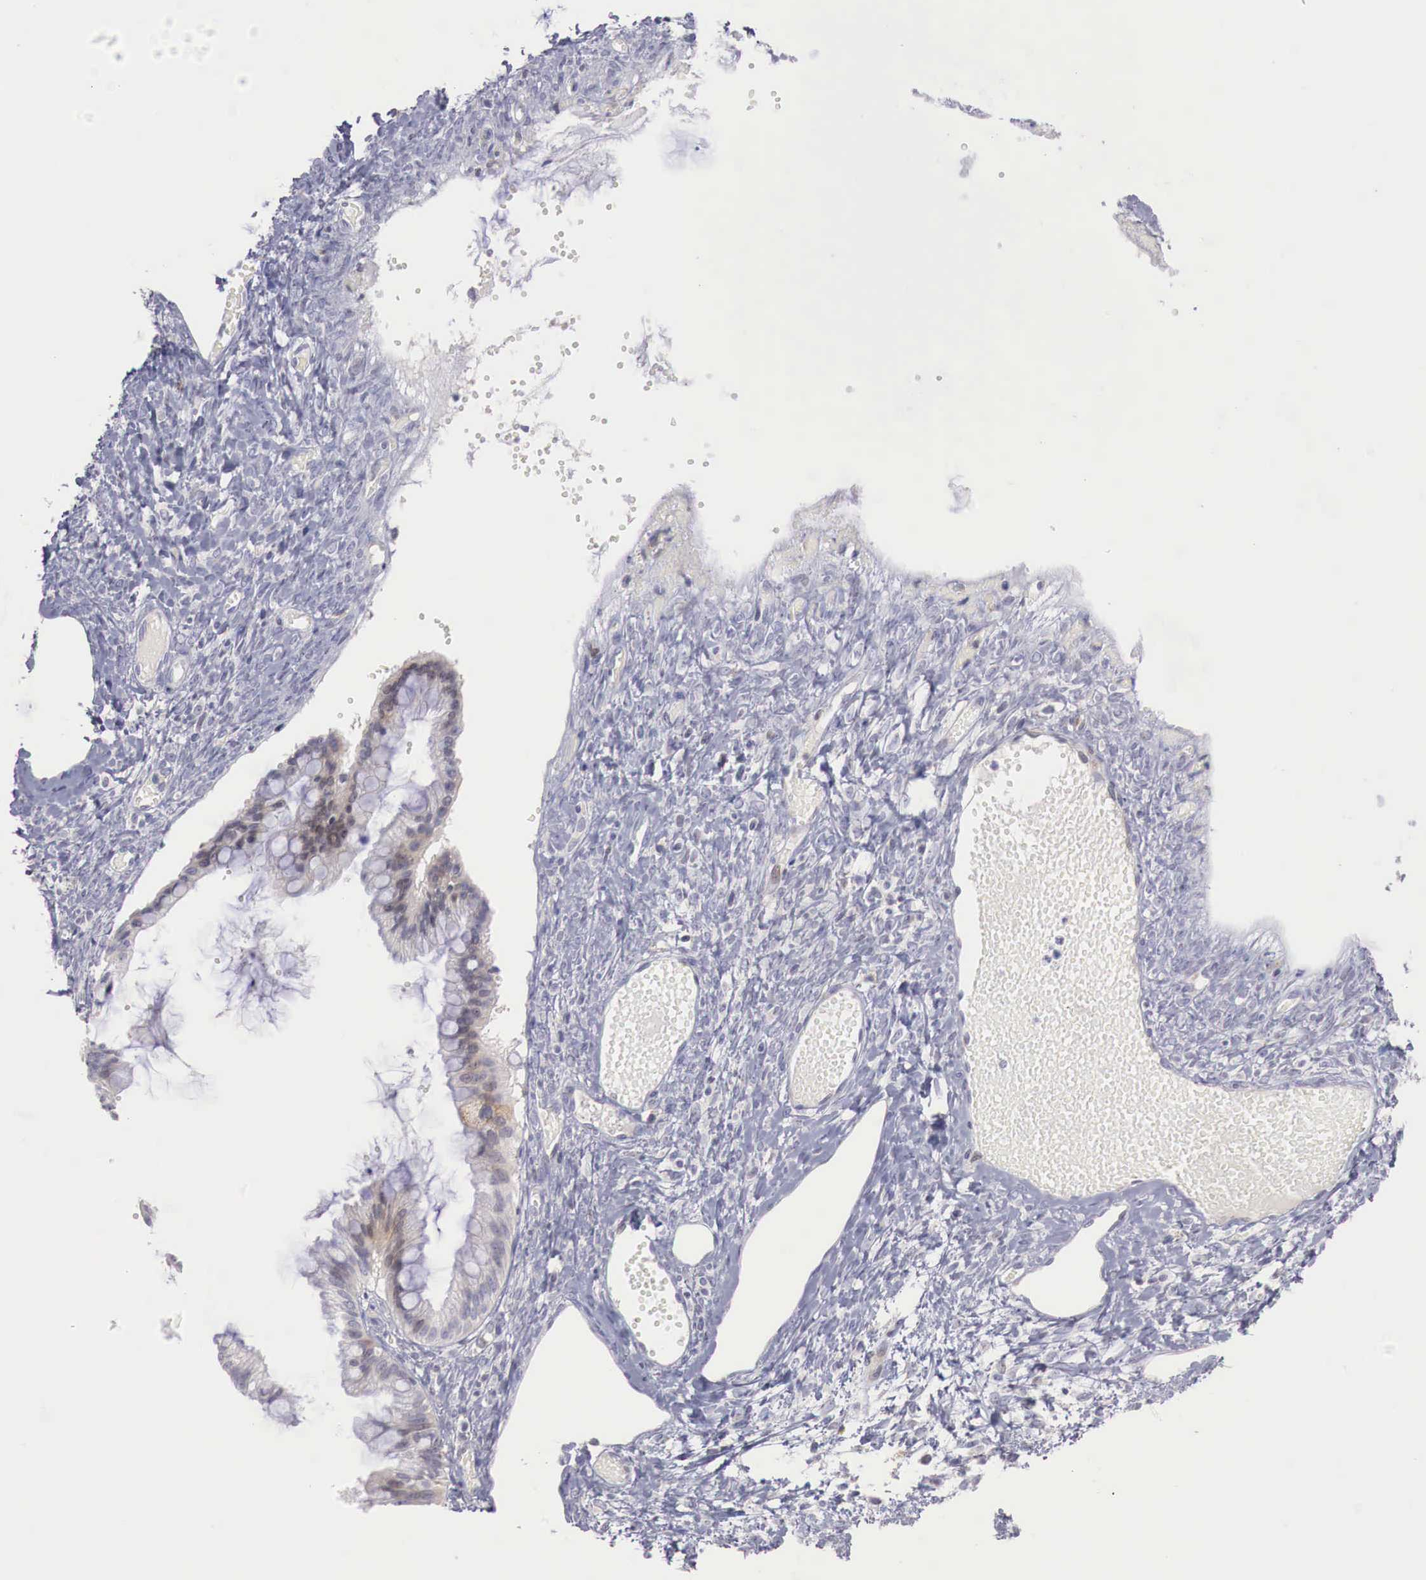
{"staining": {"intensity": "weak", "quantity": "25%-75%", "location": "none"}, "tissue": "ovarian cancer", "cell_type": "Tumor cells", "image_type": "cancer", "snomed": [{"axis": "morphology", "description": "Cystadenocarcinoma, mucinous, NOS"}, {"axis": "topography", "description": "Ovary"}], "caption": "This is an image of immunohistochemistry staining of ovarian mucinous cystadenocarcinoma, which shows weak staining in the None of tumor cells.", "gene": "CLCN5", "patient": {"sex": "female", "age": 57}}